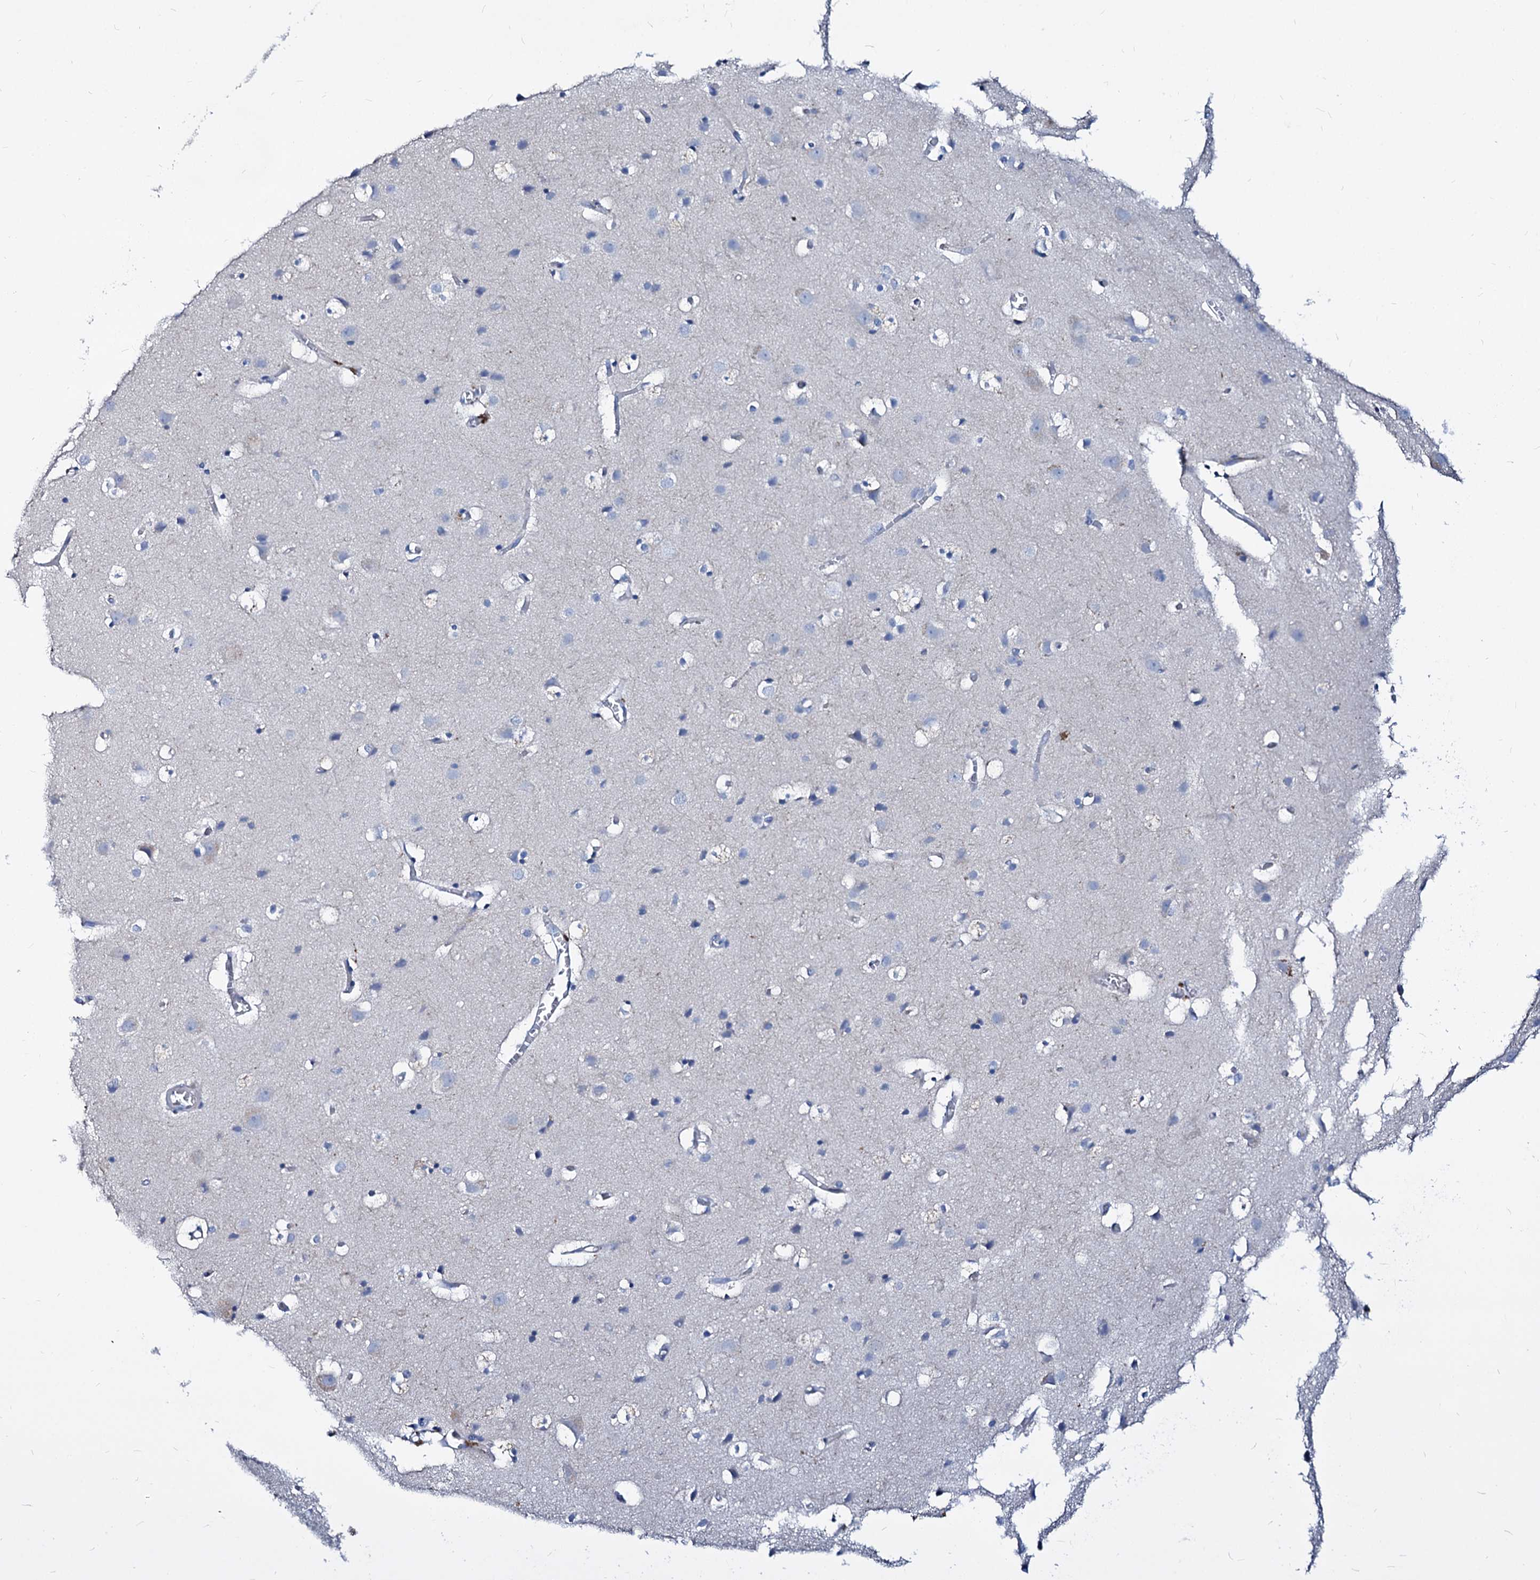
{"staining": {"intensity": "negative", "quantity": "none", "location": "none"}, "tissue": "cerebral cortex", "cell_type": "Endothelial cells", "image_type": "normal", "snomed": [{"axis": "morphology", "description": "Normal tissue, NOS"}, {"axis": "topography", "description": "Cerebral cortex"}], "caption": "Endothelial cells show no significant protein staining in benign cerebral cortex. (DAB (3,3'-diaminobenzidine) immunohistochemistry (IHC) with hematoxylin counter stain).", "gene": "DYDC2", "patient": {"sex": "male", "age": 54}}